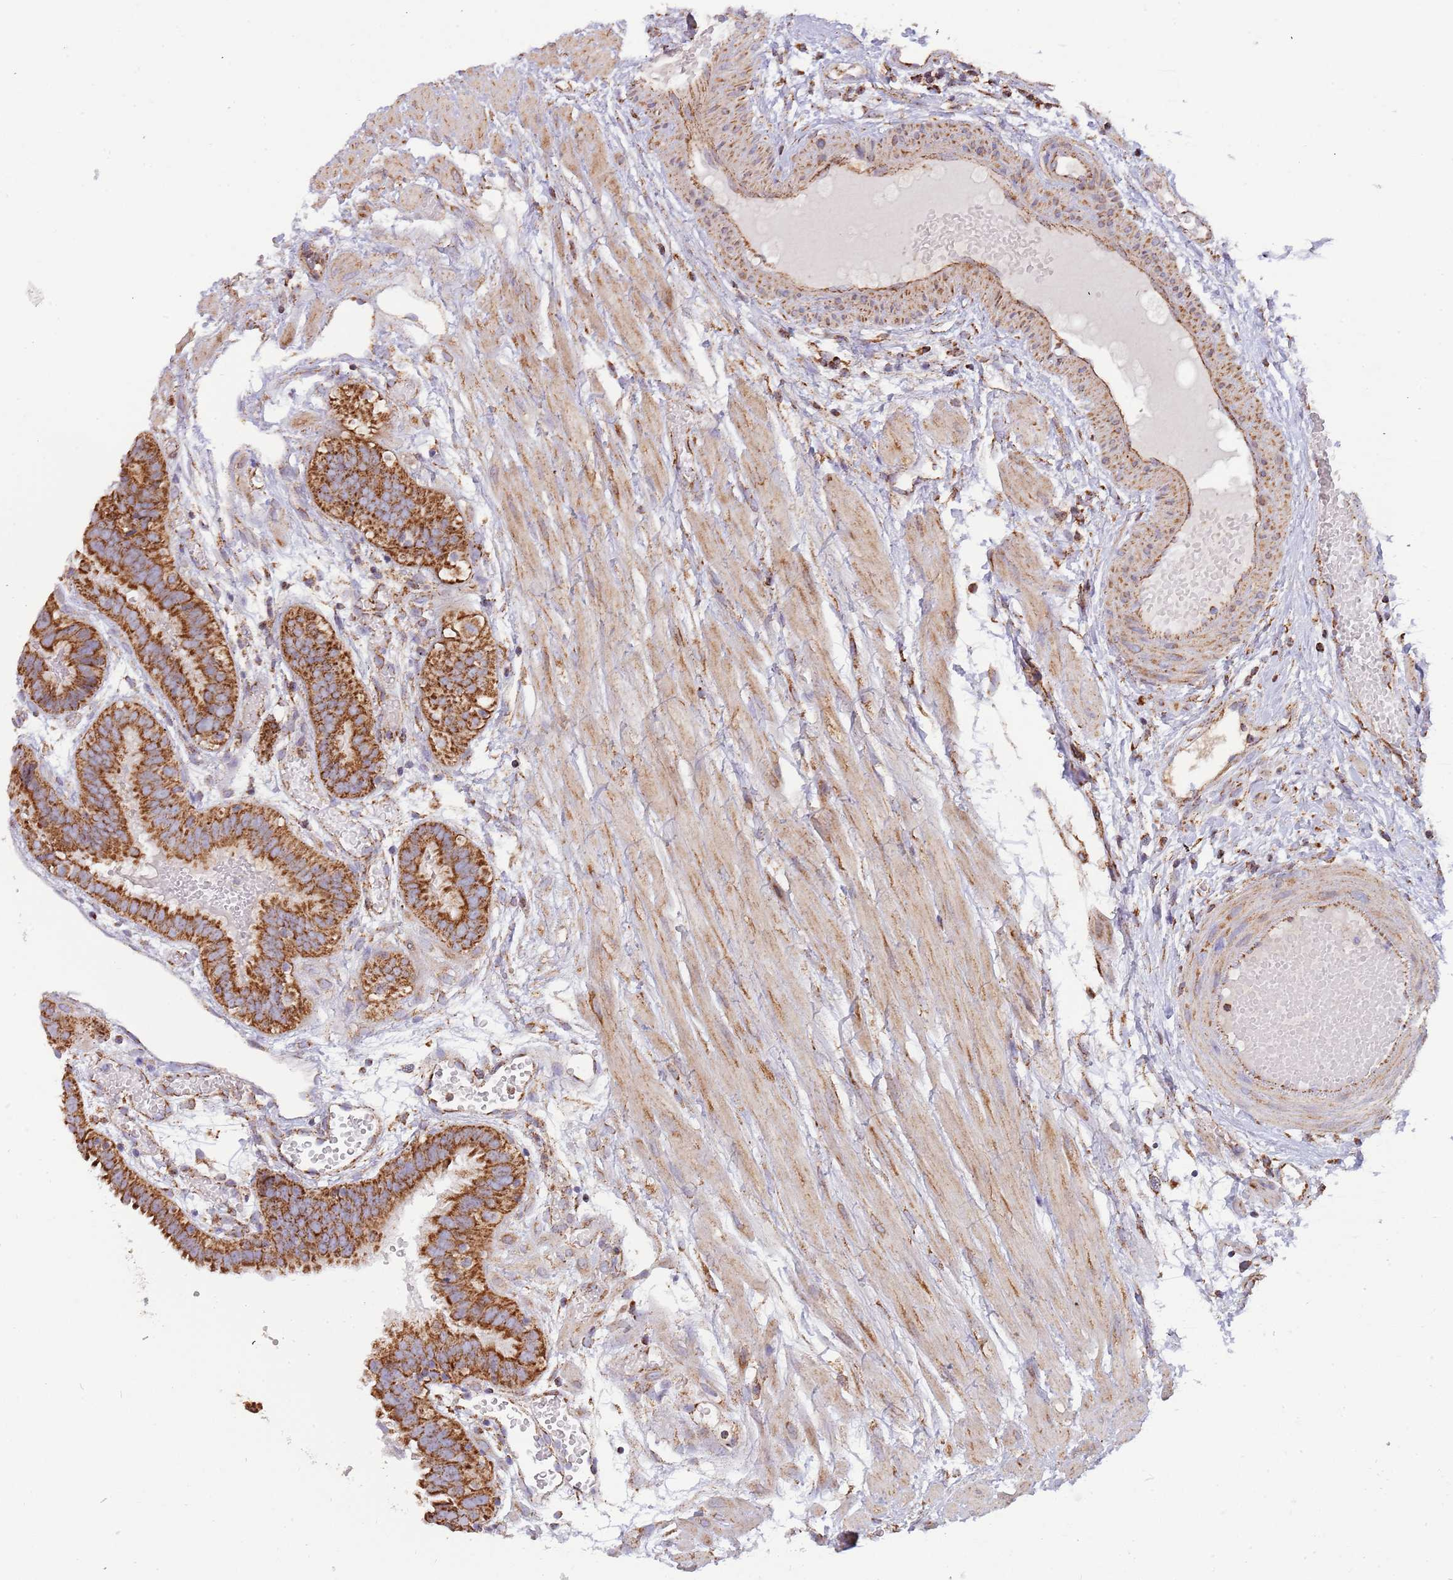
{"staining": {"intensity": "strong", "quantity": ">75%", "location": "cytoplasmic/membranous"}, "tissue": "fallopian tube", "cell_type": "Glandular cells", "image_type": "normal", "snomed": [{"axis": "morphology", "description": "Normal tissue, NOS"}, {"axis": "topography", "description": "Fallopian tube"}], "caption": "This photomicrograph exhibits normal fallopian tube stained with immunohistochemistry (IHC) to label a protein in brown. The cytoplasmic/membranous of glandular cells show strong positivity for the protein. Nuclei are counter-stained blue.", "gene": "VPS16", "patient": {"sex": "female", "age": 37}}